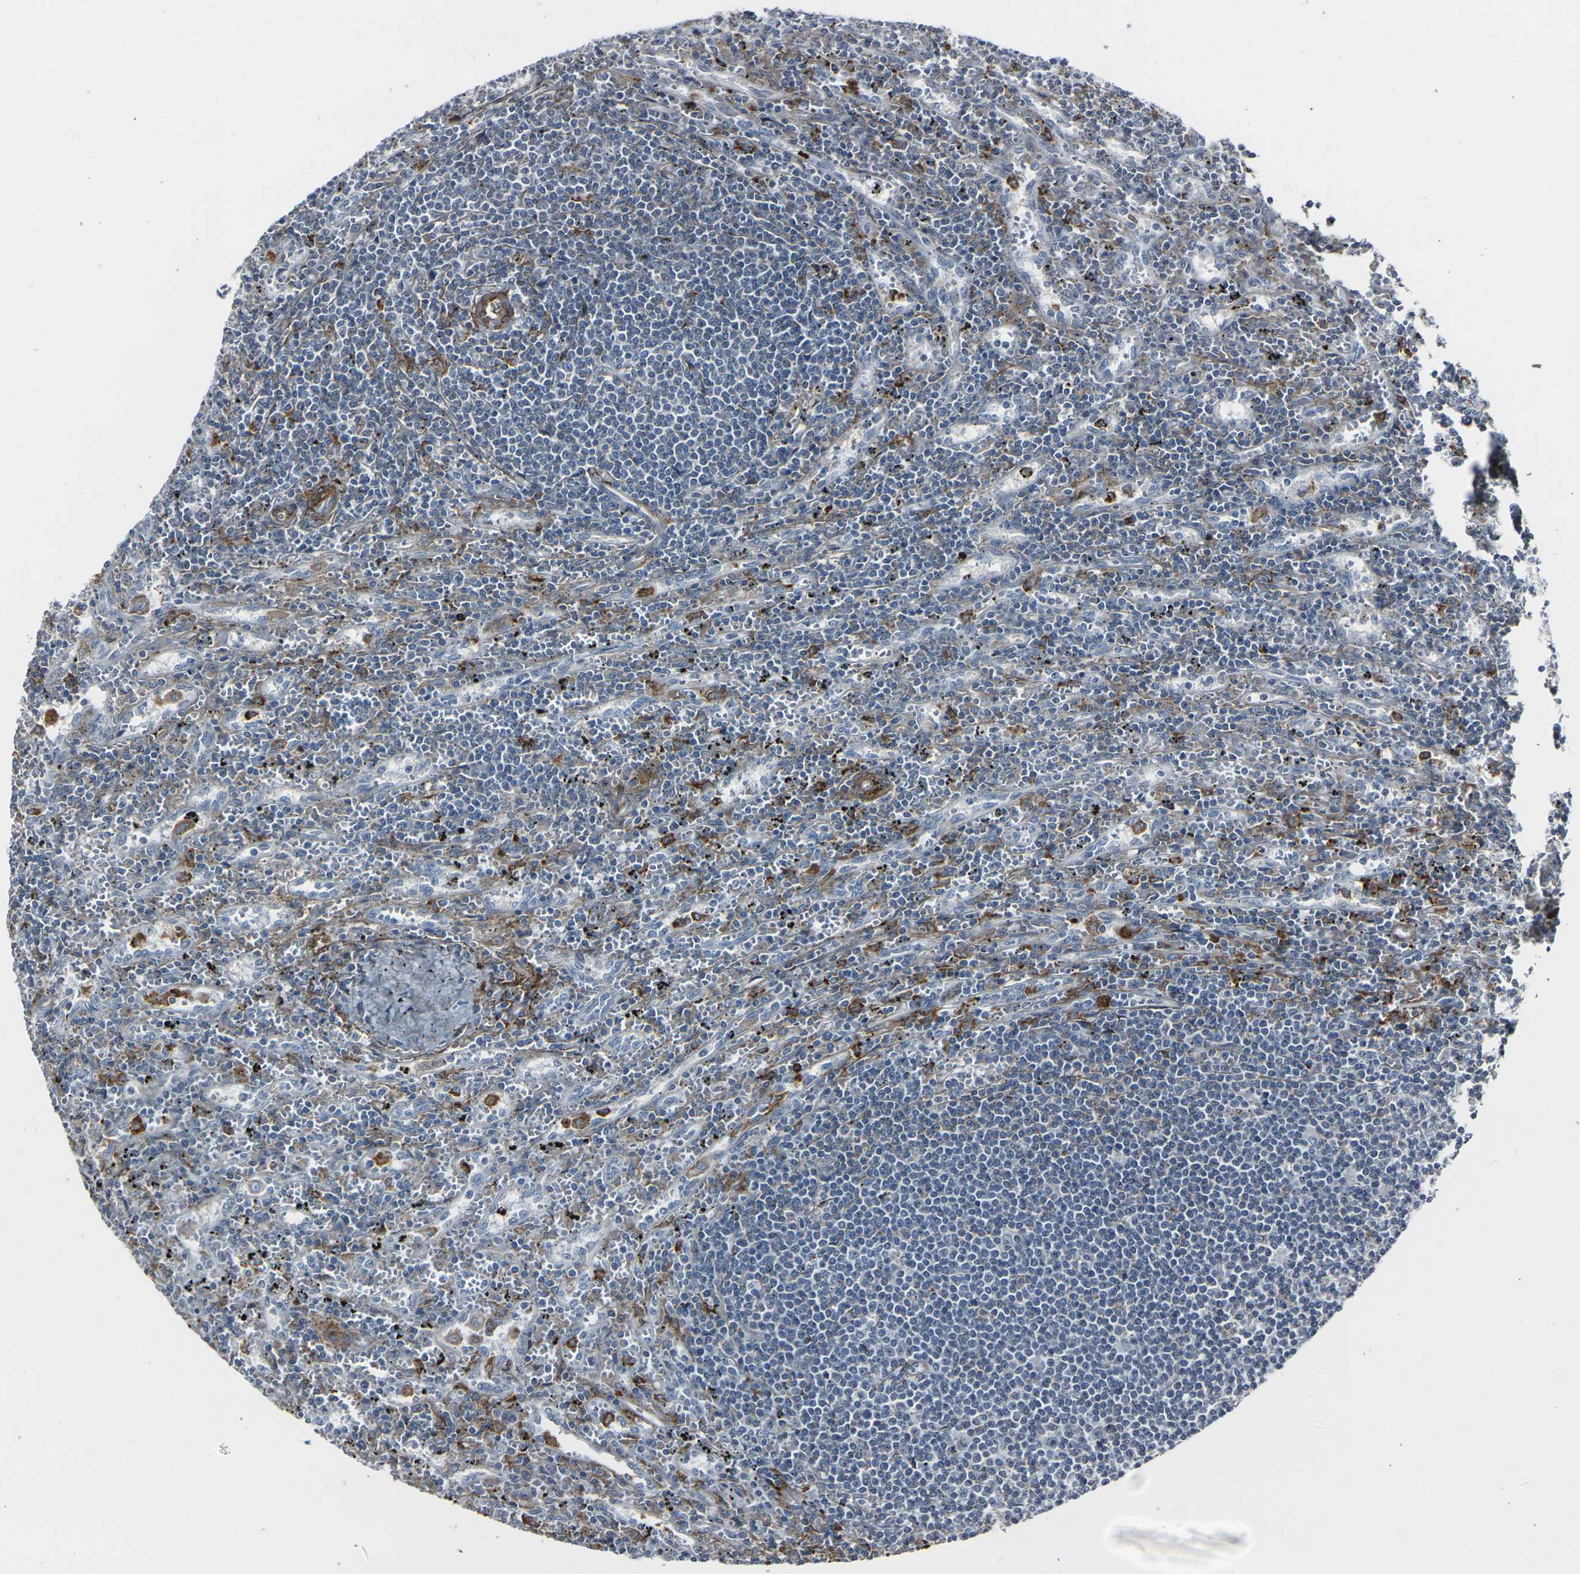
{"staining": {"intensity": "moderate", "quantity": "<25%", "location": "cytoplasmic/membranous"}, "tissue": "lymphoma", "cell_type": "Tumor cells", "image_type": "cancer", "snomed": [{"axis": "morphology", "description": "Malignant lymphoma, non-Hodgkin's type, Low grade"}, {"axis": "topography", "description": "Spleen"}], "caption": "Human lymphoma stained with a protein marker exhibits moderate staining in tumor cells.", "gene": "MYOF", "patient": {"sex": "male", "age": 76}}